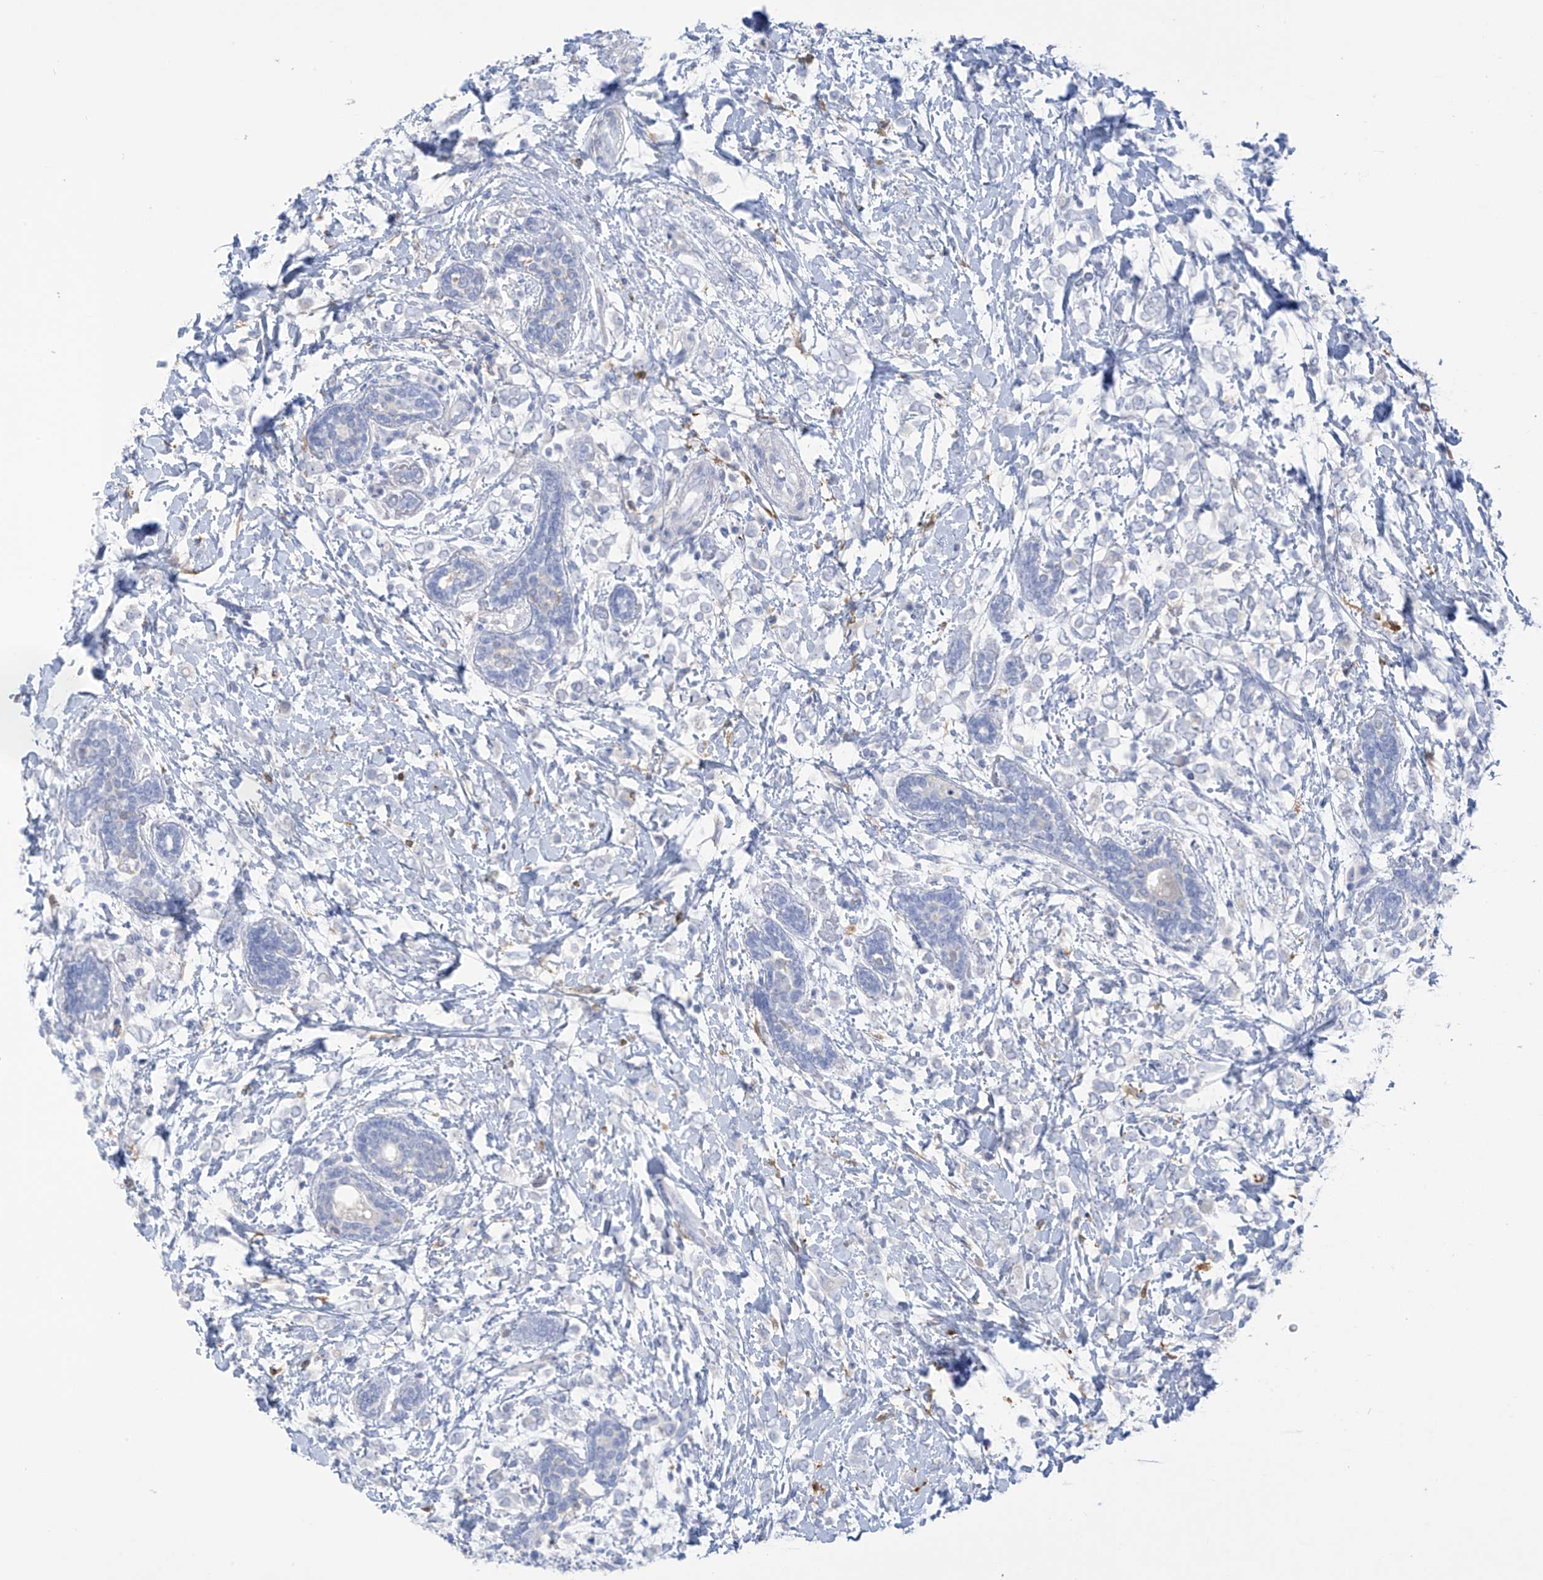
{"staining": {"intensity": "negative", "quantity": "none", "location": "none"}, "tissue": "breast cancer", "cell_type": "Tumor cells", "image_type": "cancer", "snomed": [{"axis": "morphology", "description": "Normal tissue, NOS"}, {"axis": "morphology", "description": "Lobular carcinoma"}, {"axis": "topography", "description": "Breast"}], "caption": "This histopathology image is of breast cancer (lobular carcinoma) stained with immunohistochemistry to label a protein in brown with the nuclei are counter-stained blue. There is no positivity in tumor cells.", "gene": "TRMT2B", "patient": {"sex": "female", "age": 47}}